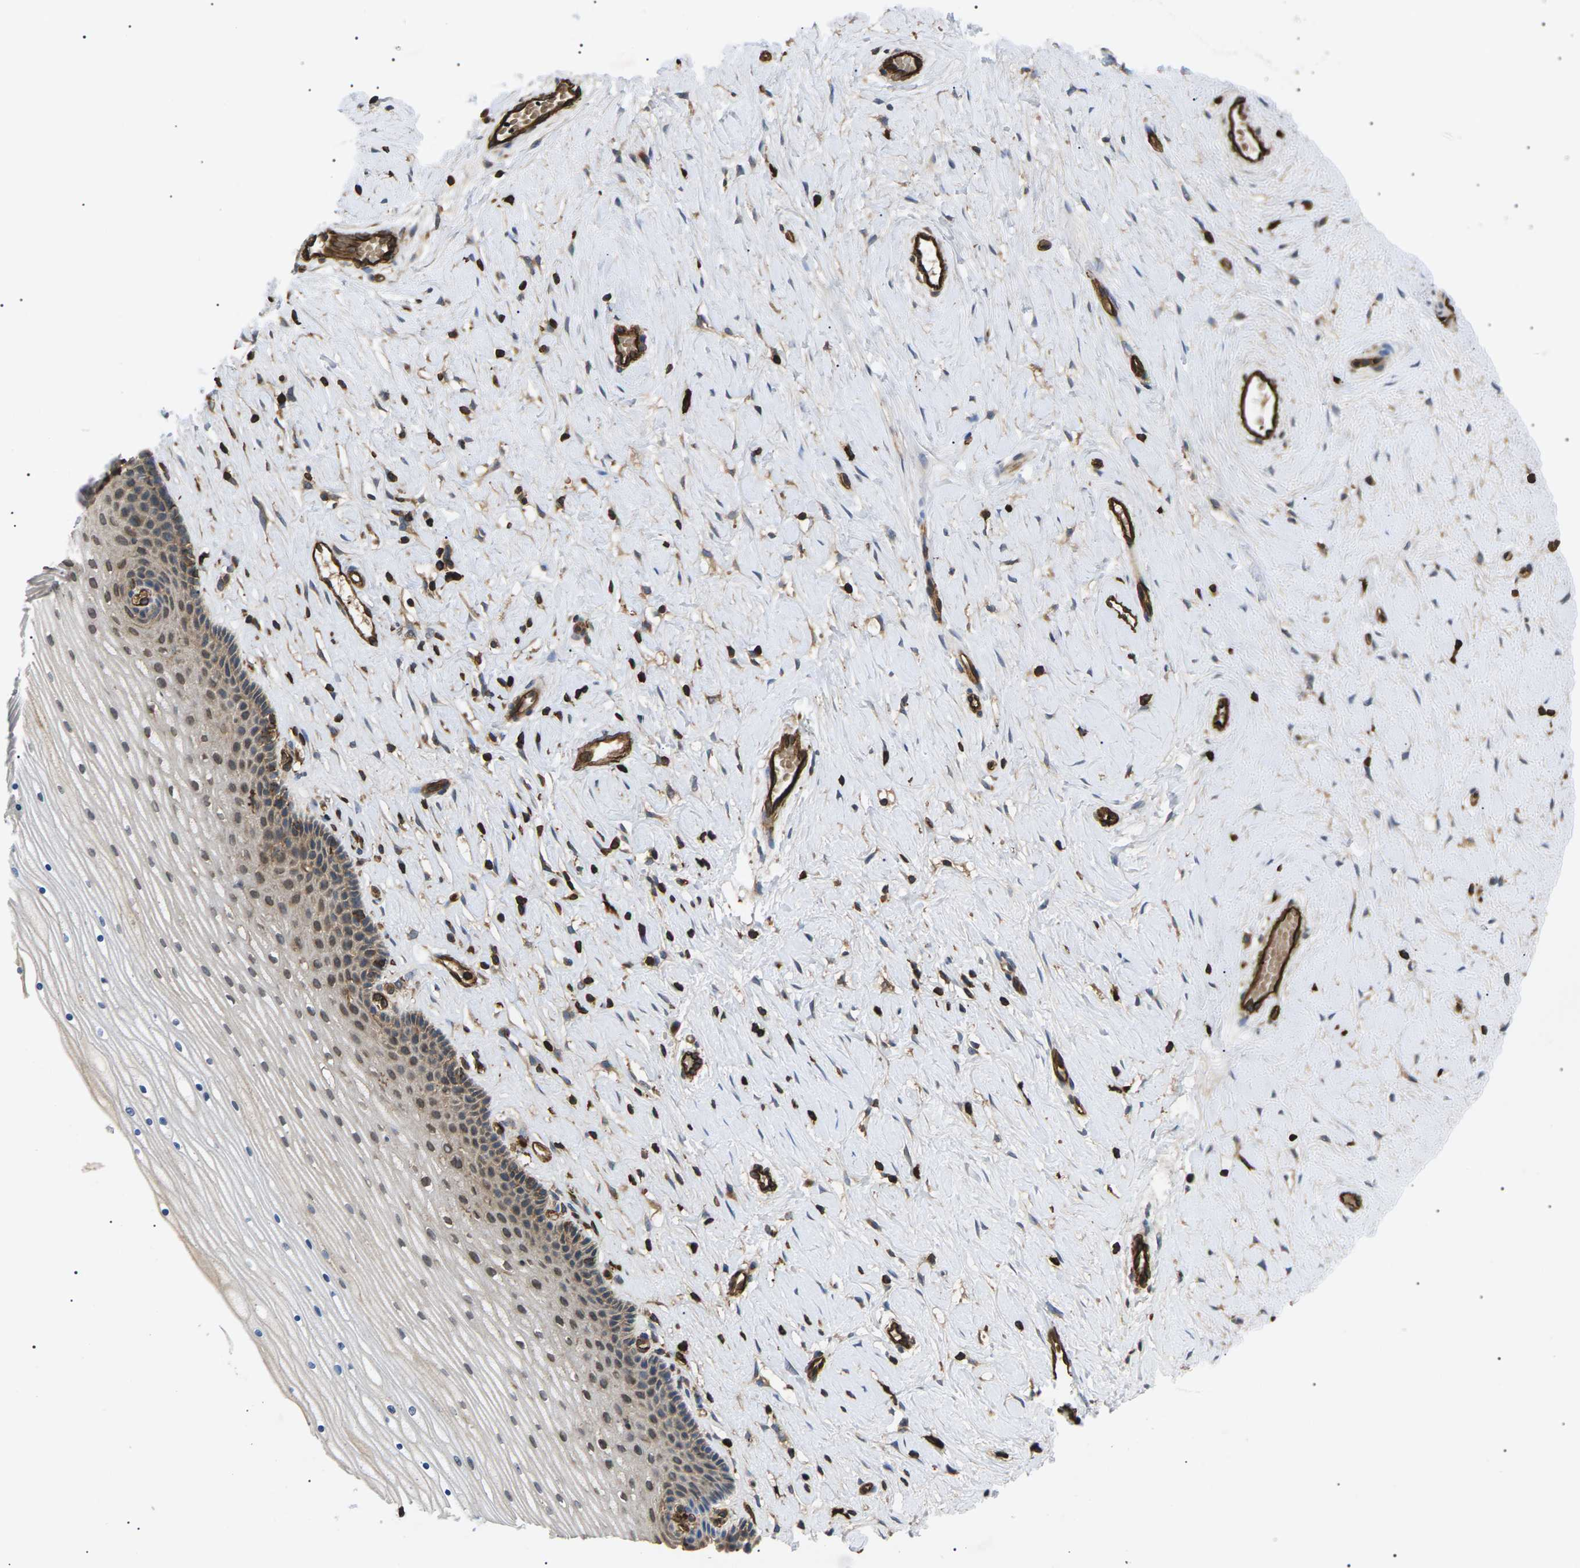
{"staining": {"intensity": "moderate", "quantity": ">75%", "location": "cytoplasmic/membranous"}, "tissue": "cervix", "cell_type": "Glandular cells", "image_type": "normal", "snomed": [{"axis": "morphology", "description": "Normal tissue, NOS"}, {"axis": "topography", "description": "Cervix"}], "caption": "This is a micrograph of IHC staining of benign cervix, which shows moderate positivity in the cytoplasmic/membranous of glandular cells.", "gene": "TMTC4", "patient": {"sex": "female", "age": 39}}